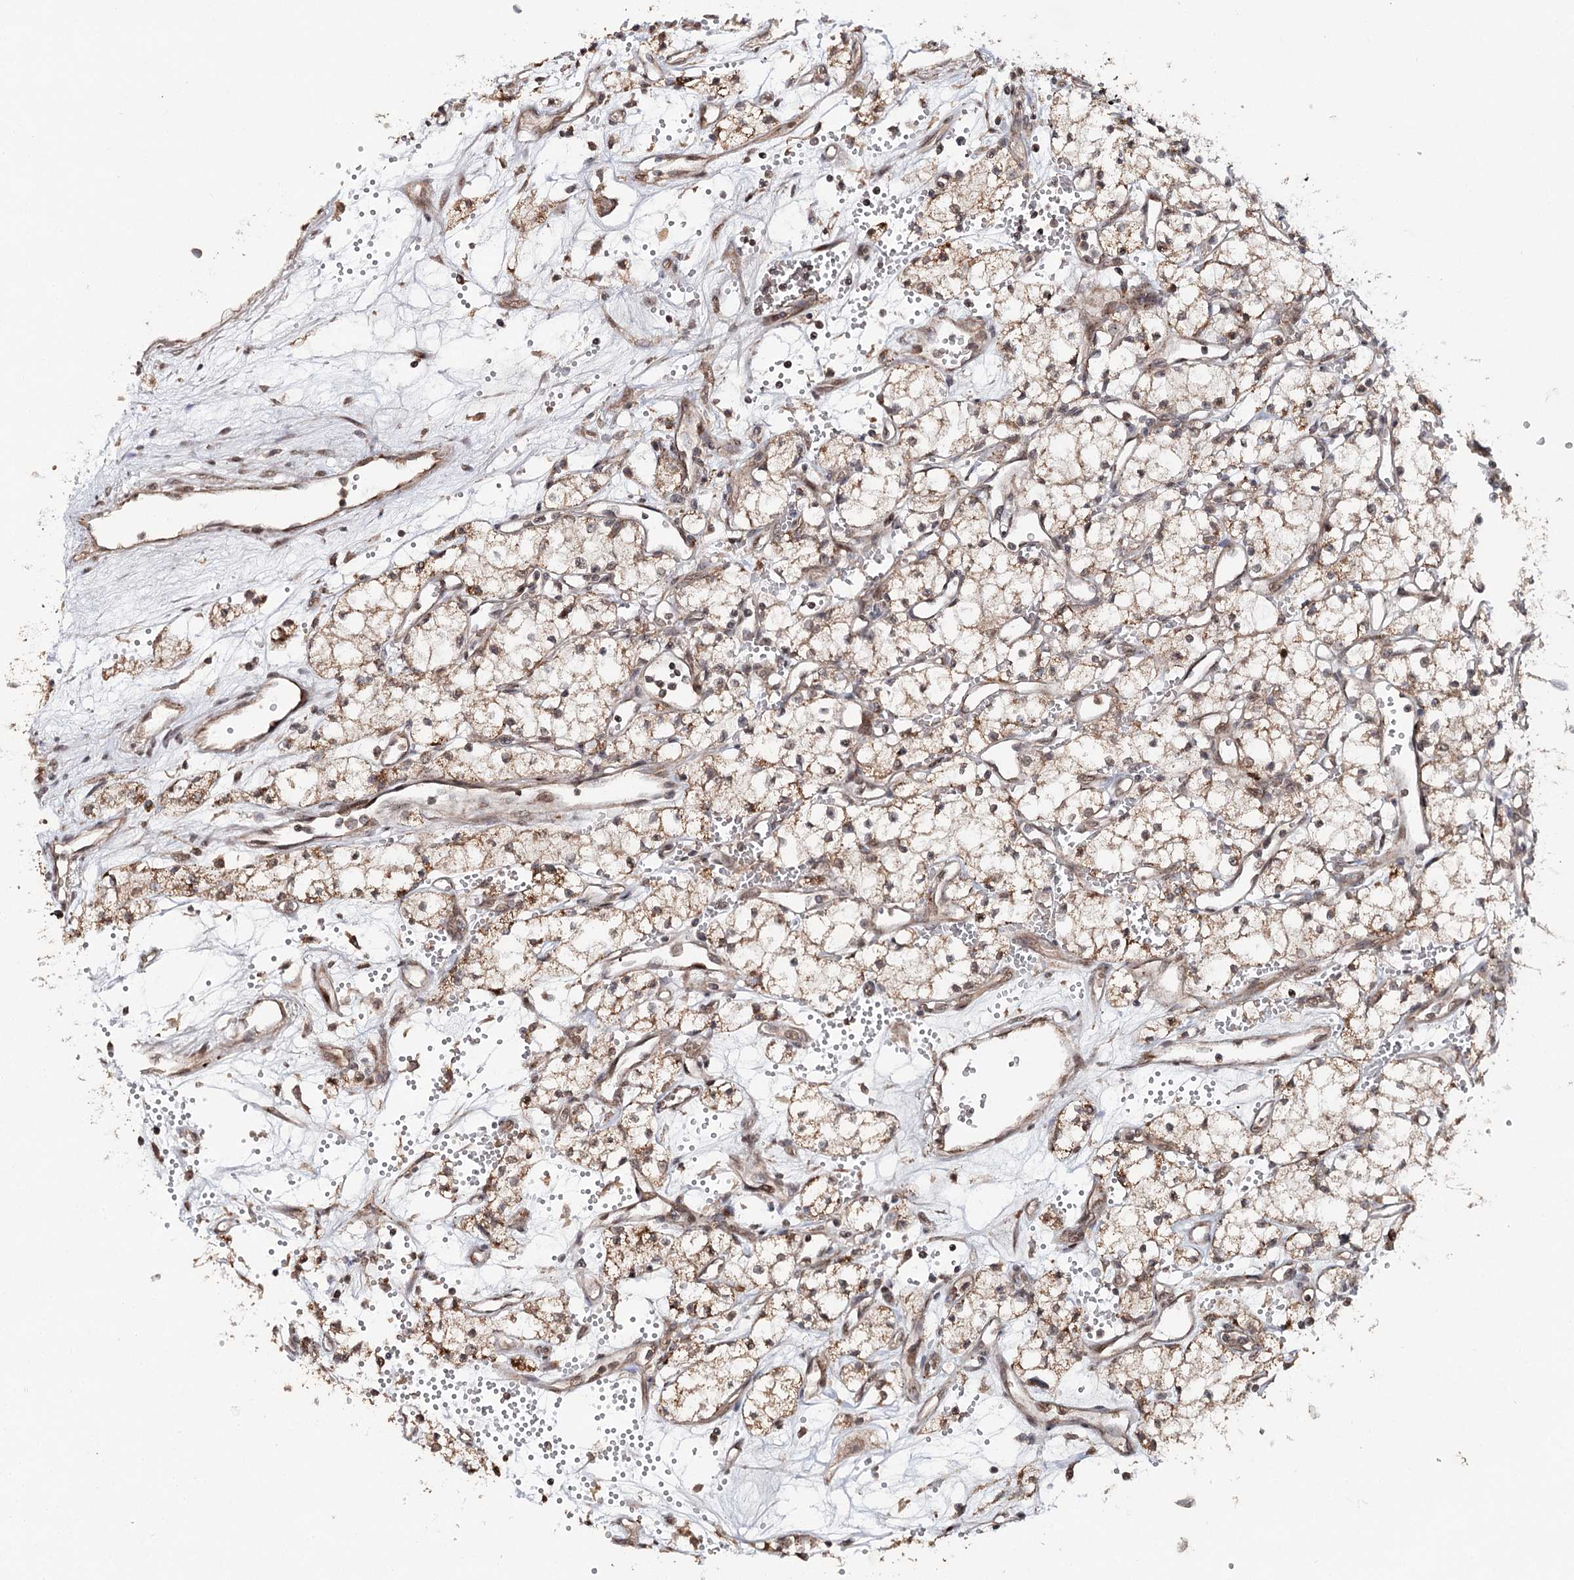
{"staining": {"intensity": "moderate", "quantity": "25%-75%", "location": "cytoplasmic/membranous"}, "tissue": "renal cancer", "cell_type": "Tumor cells", "image_type": "cancer", "snomed": [{"axis": "morphology", "description": "Adenocarcinoma, NOS"}, {"axis": "topography", "description": "Kidney"}], "caption": "Protein expression analysis of human renal cancer (adenocarcinoma) reveals moderate cytoplasmic/membranous positivity in approximately 25%-75% of tumor cells.", "gene": "ZNRF3", "patient": {"sex": "male", "age": 59}}